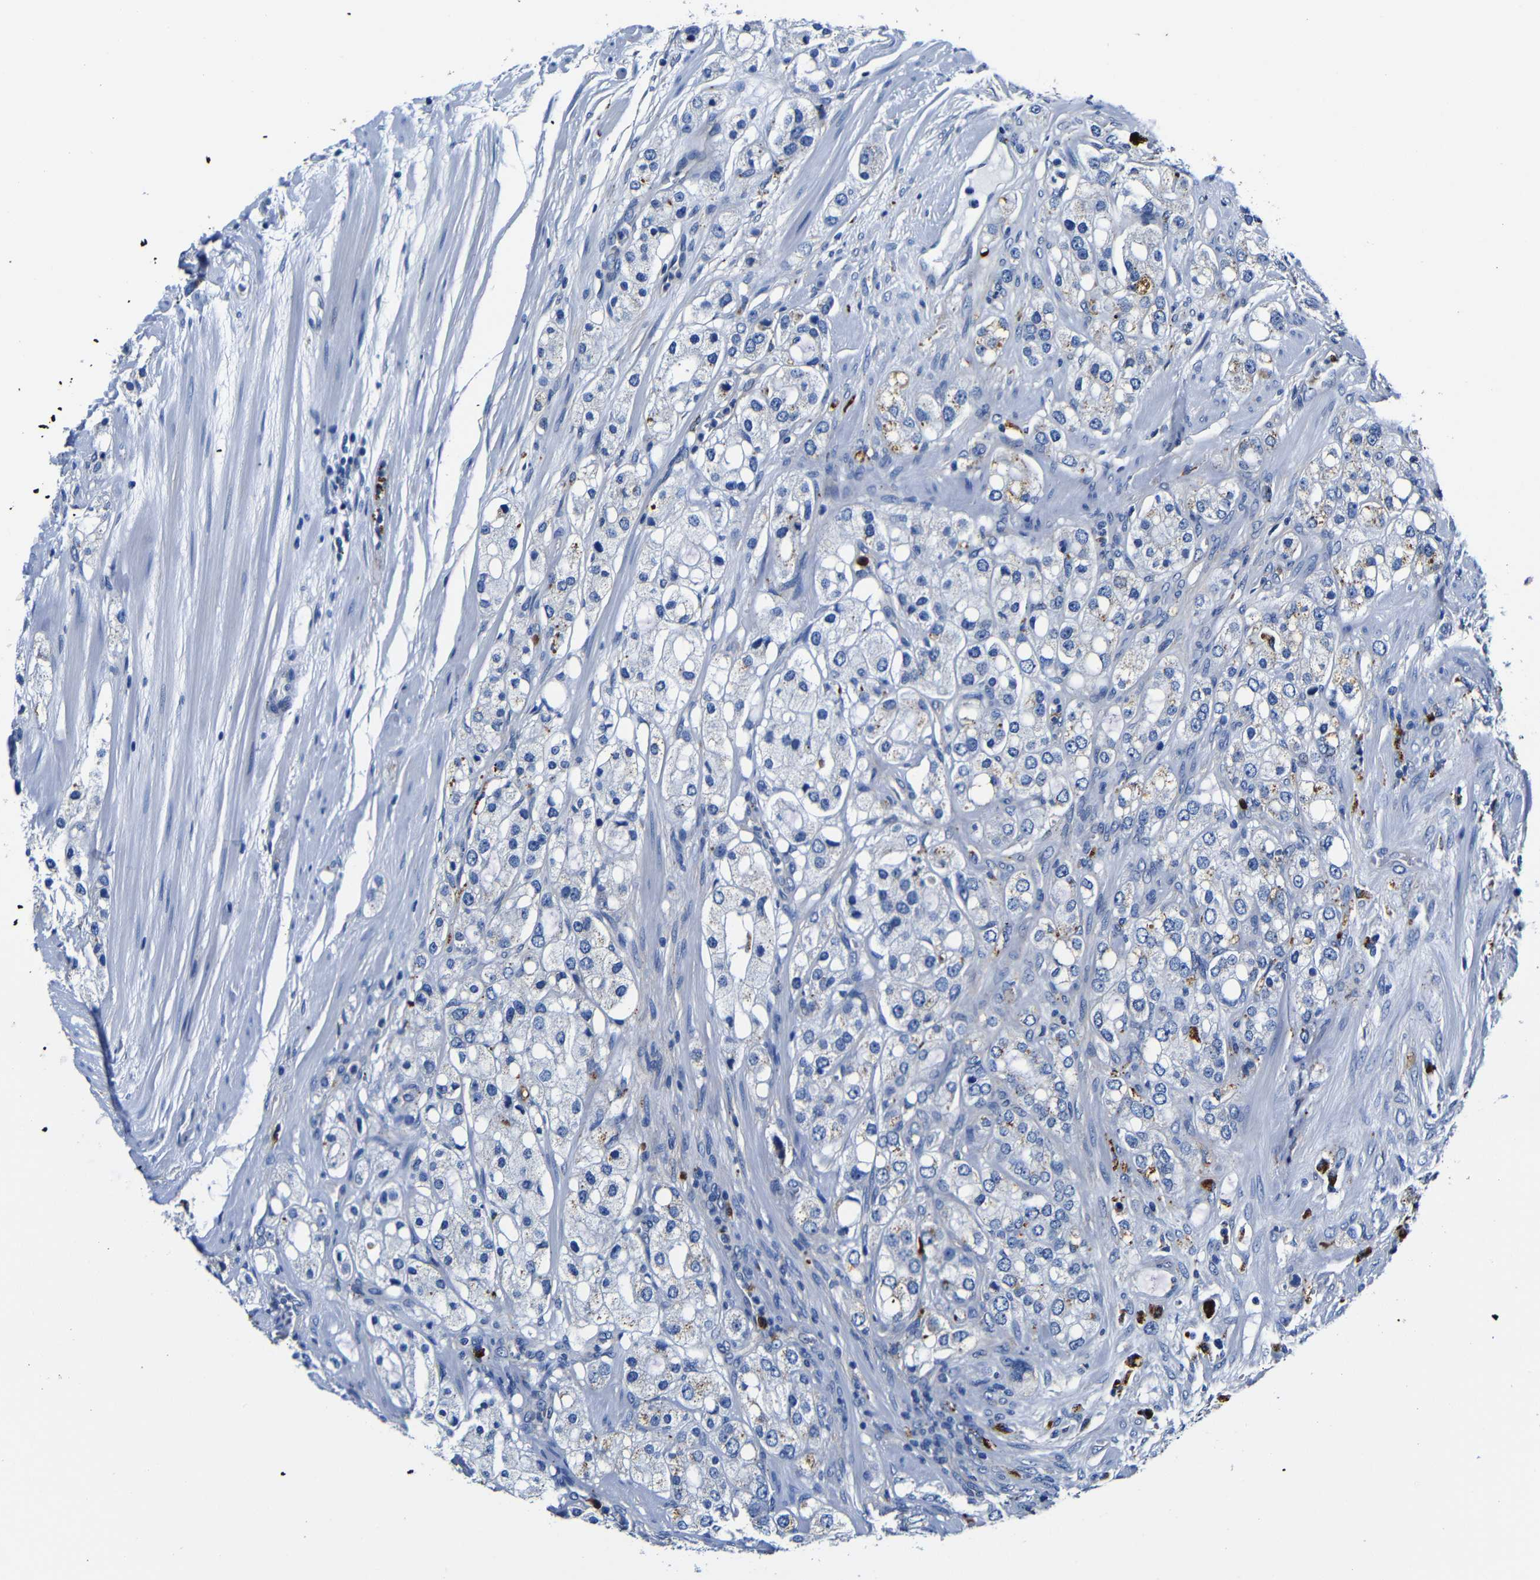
{"staining": {"intensity": "negative", "quantity": "none", "location": "none"}, "tissue": "prostate cancer", "cell_type": "Tumor cells", "image_type": "cancer", "snomed": [{"axis": "morphology", "description": "Adenocarcinoma, High grade"}, {"axis": "topography", "description": "Prostate"}], "caption": "Photomicrograph shows no protein staining in tumor cells of adenocarcinoma (high-grade) (prostate) tissue.", "gene": "GIMAP2", "patient": {"sex": "male", "age": 65}}